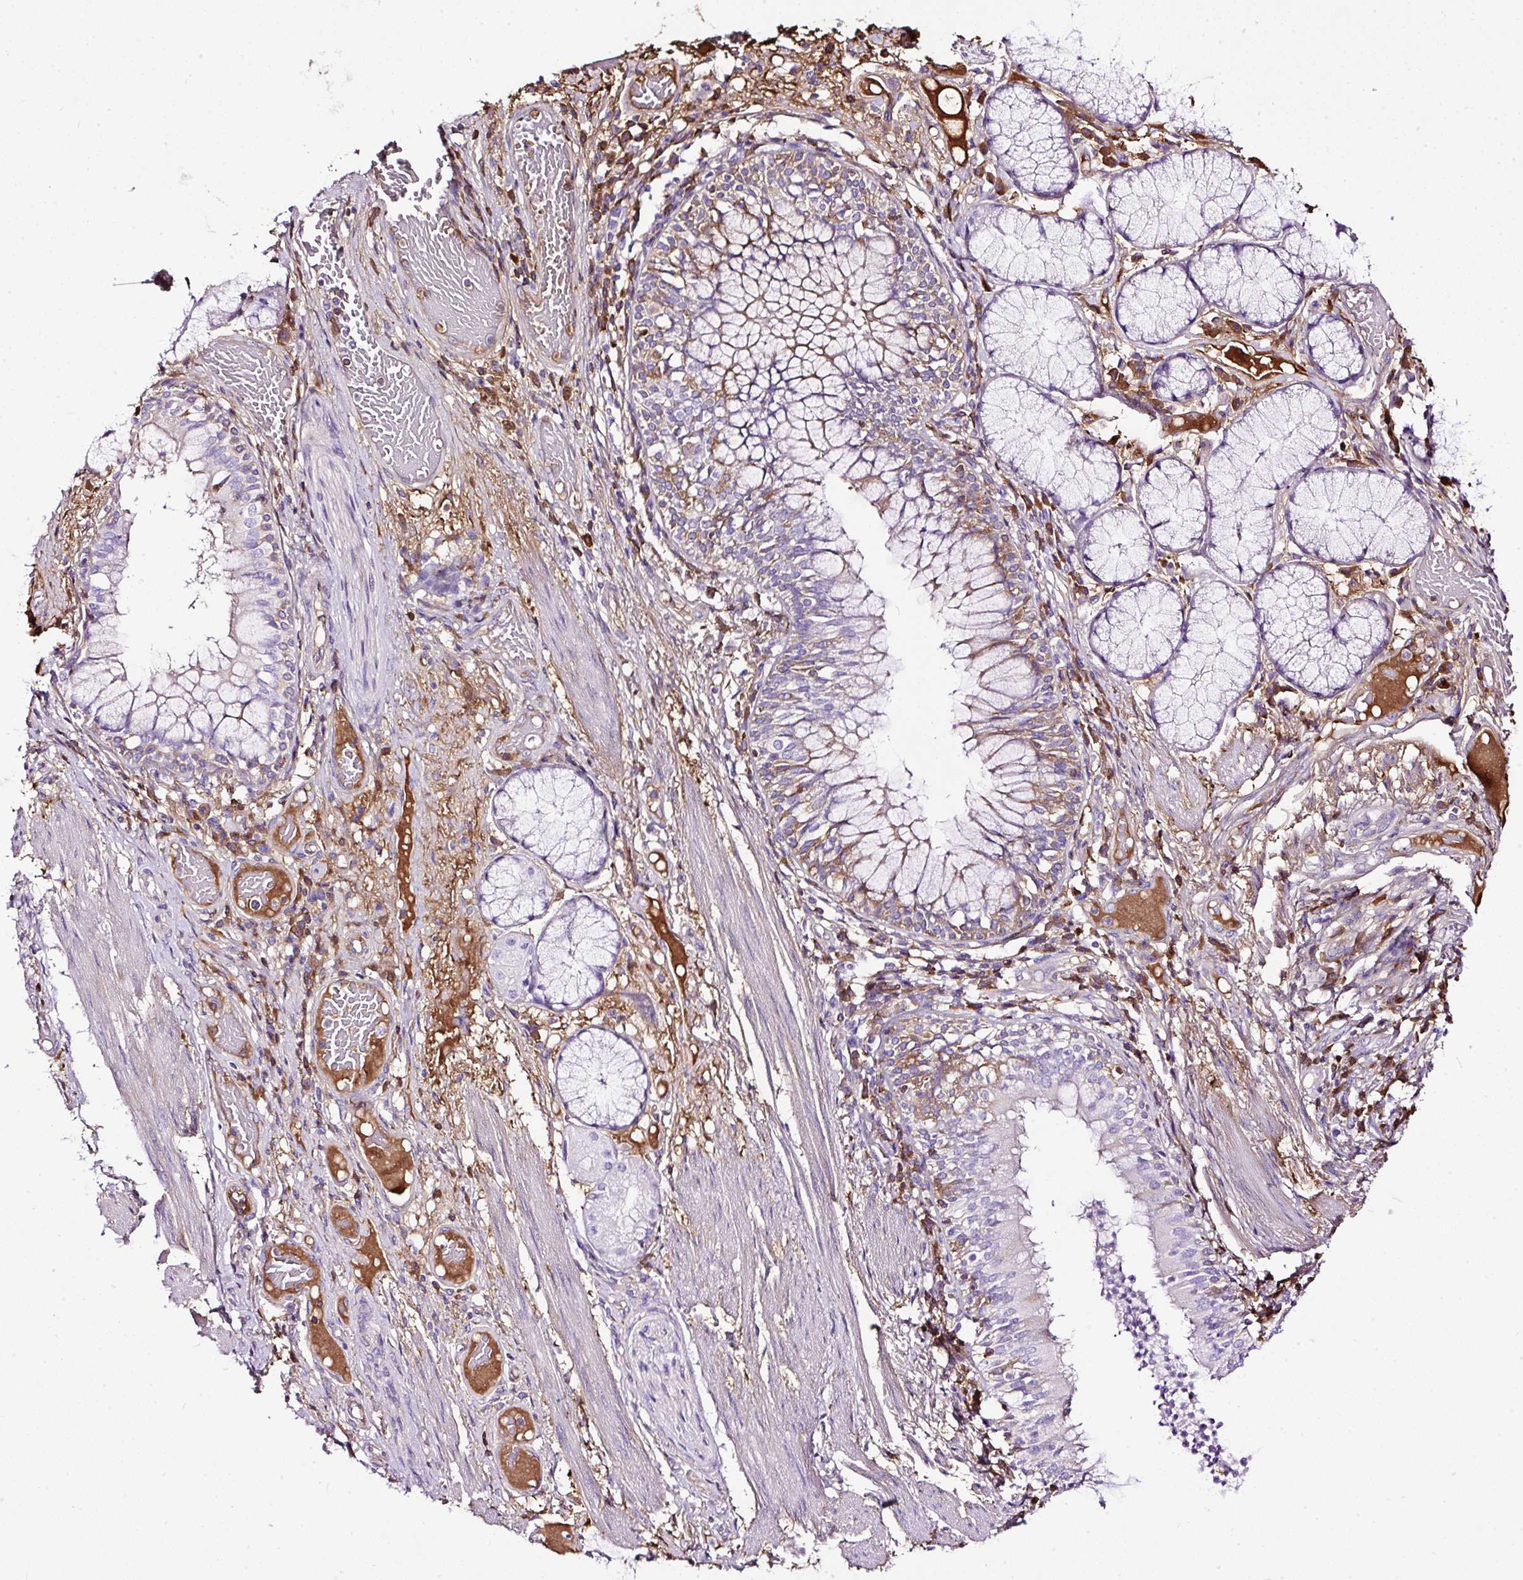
{"staining": {"intensity": "negative", "quantity": "none", "location": "none"}, "tissue": "adipose tissue", "cell_type": "Adipocytes", "image_type": "normal", "snomed": [{"axis": "morphology", "description": "Normal tissue, NOS"}, {"axis": "topography", "description": "Cartilage tissue"}, {"axis": "topography", "description": "Bronchus"}], "caption": "A high-resolution micrograph shows immunohistochemistry staining of unremarkable adipose tissue, which exhibits no significant expression in adipocytes. (DAB (3,3'-diaminobenzidine) immunohistochemistry with hematoxylin counter stain).", "gene": "CLEC3B", "patient": {"sex": "male", "age": 56}}